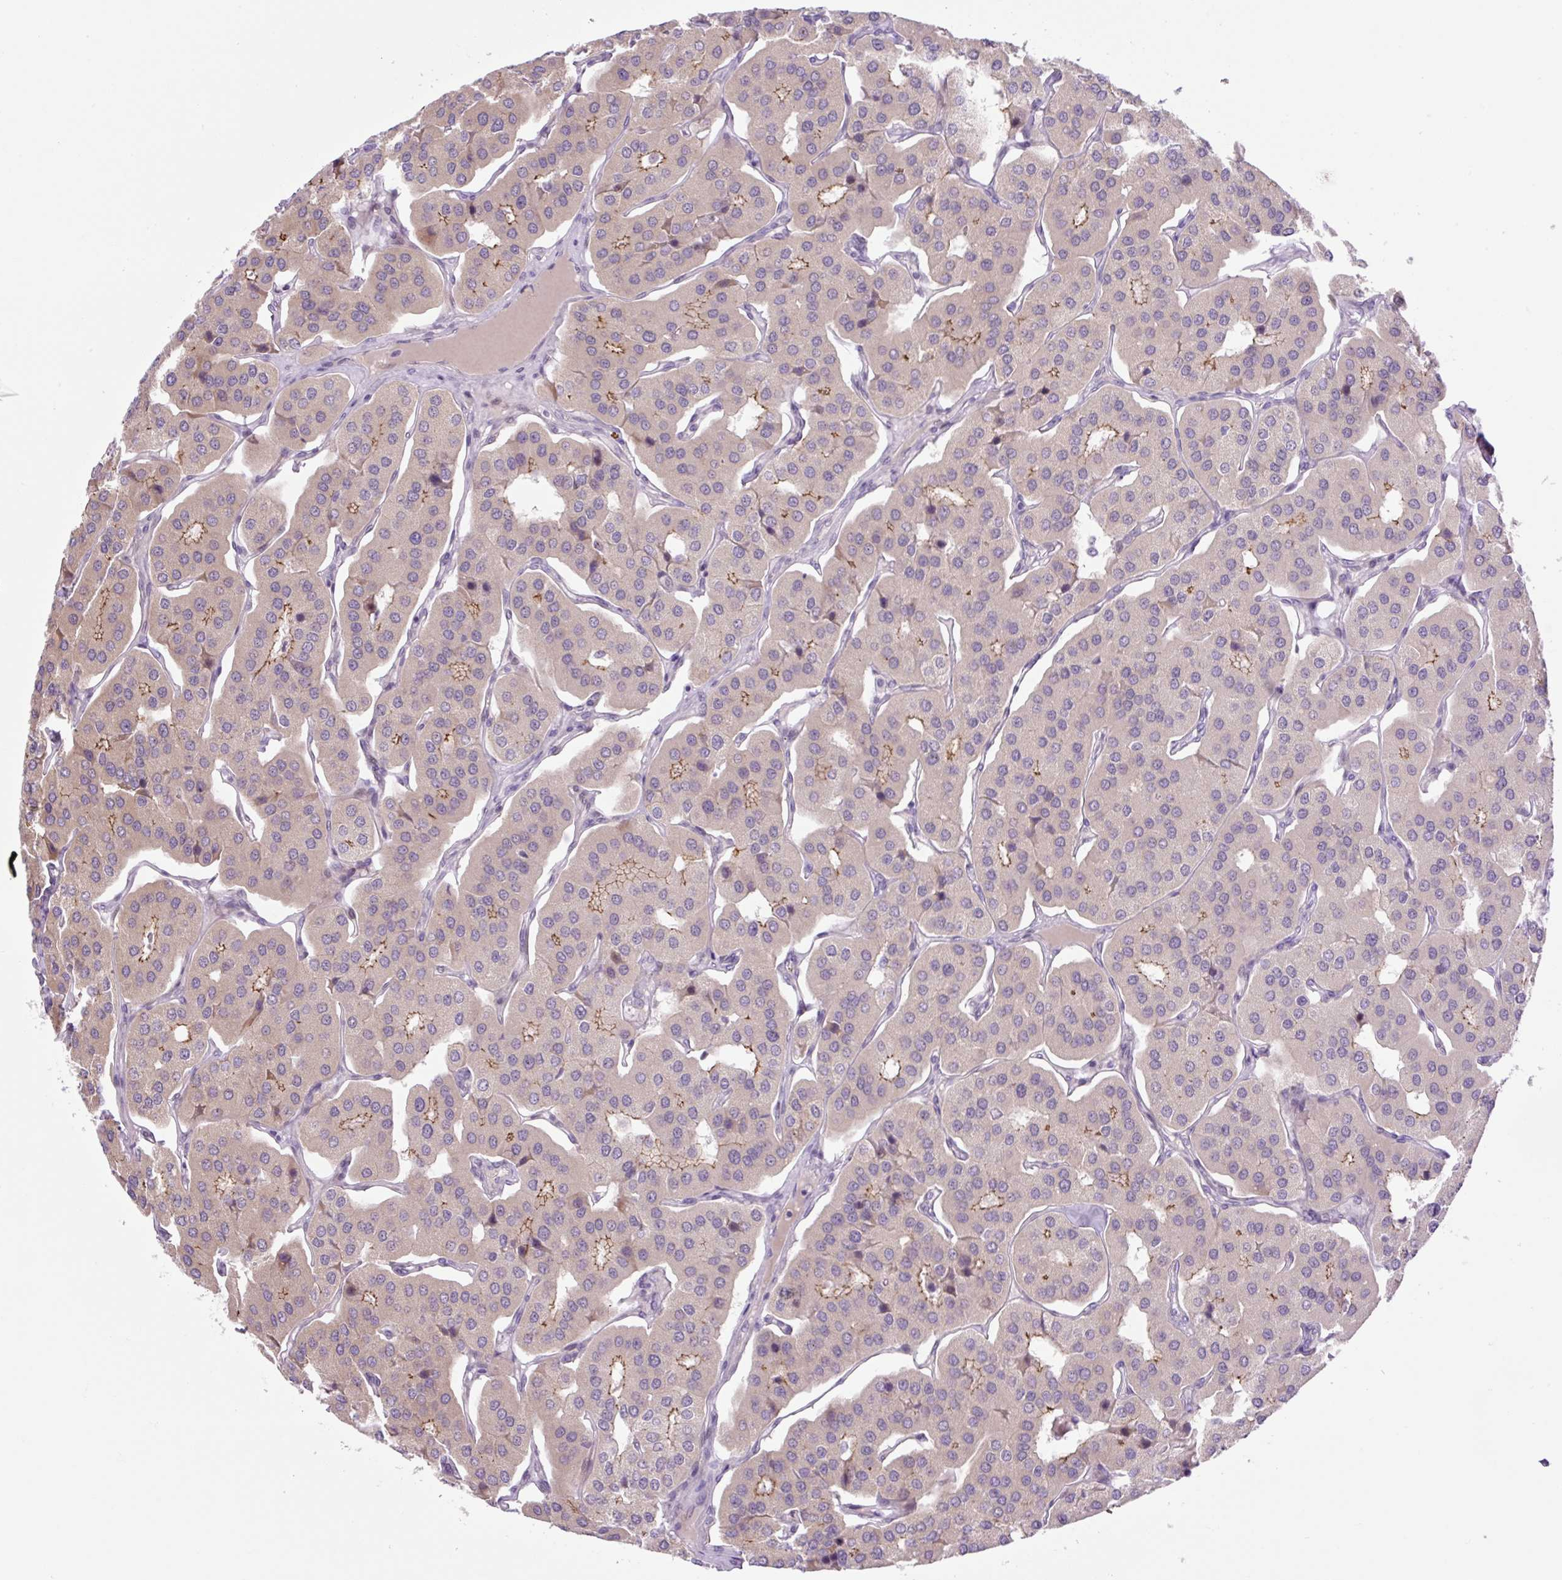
{"staining": {"intensity": "moderate", "quantity": "<25%", "location": "cytoplasmic/membranous"}, "tissue": "parathyroid gland", "cell_type": "Glandular cells", "image_type": "normal", "snomed": [{"axis": "morphology", "description": "Normal tissue, NOS"}, {"axis": "morphology", "description": "Adenoma, NOS"}, {"axis": "topography", "description": "Parathyroid gland"}], "caption": "Immunohistochemical staining of benign parathyroid gland exhibits <25% levels of moderate cytoplasmic/membranous protein staining in approximately <25% of glandular cells. Ihc stains the protein in brown and the nuclei are stained blue.", "gene": "ICE1", "patient": {"sex": "female", "age": 86}}